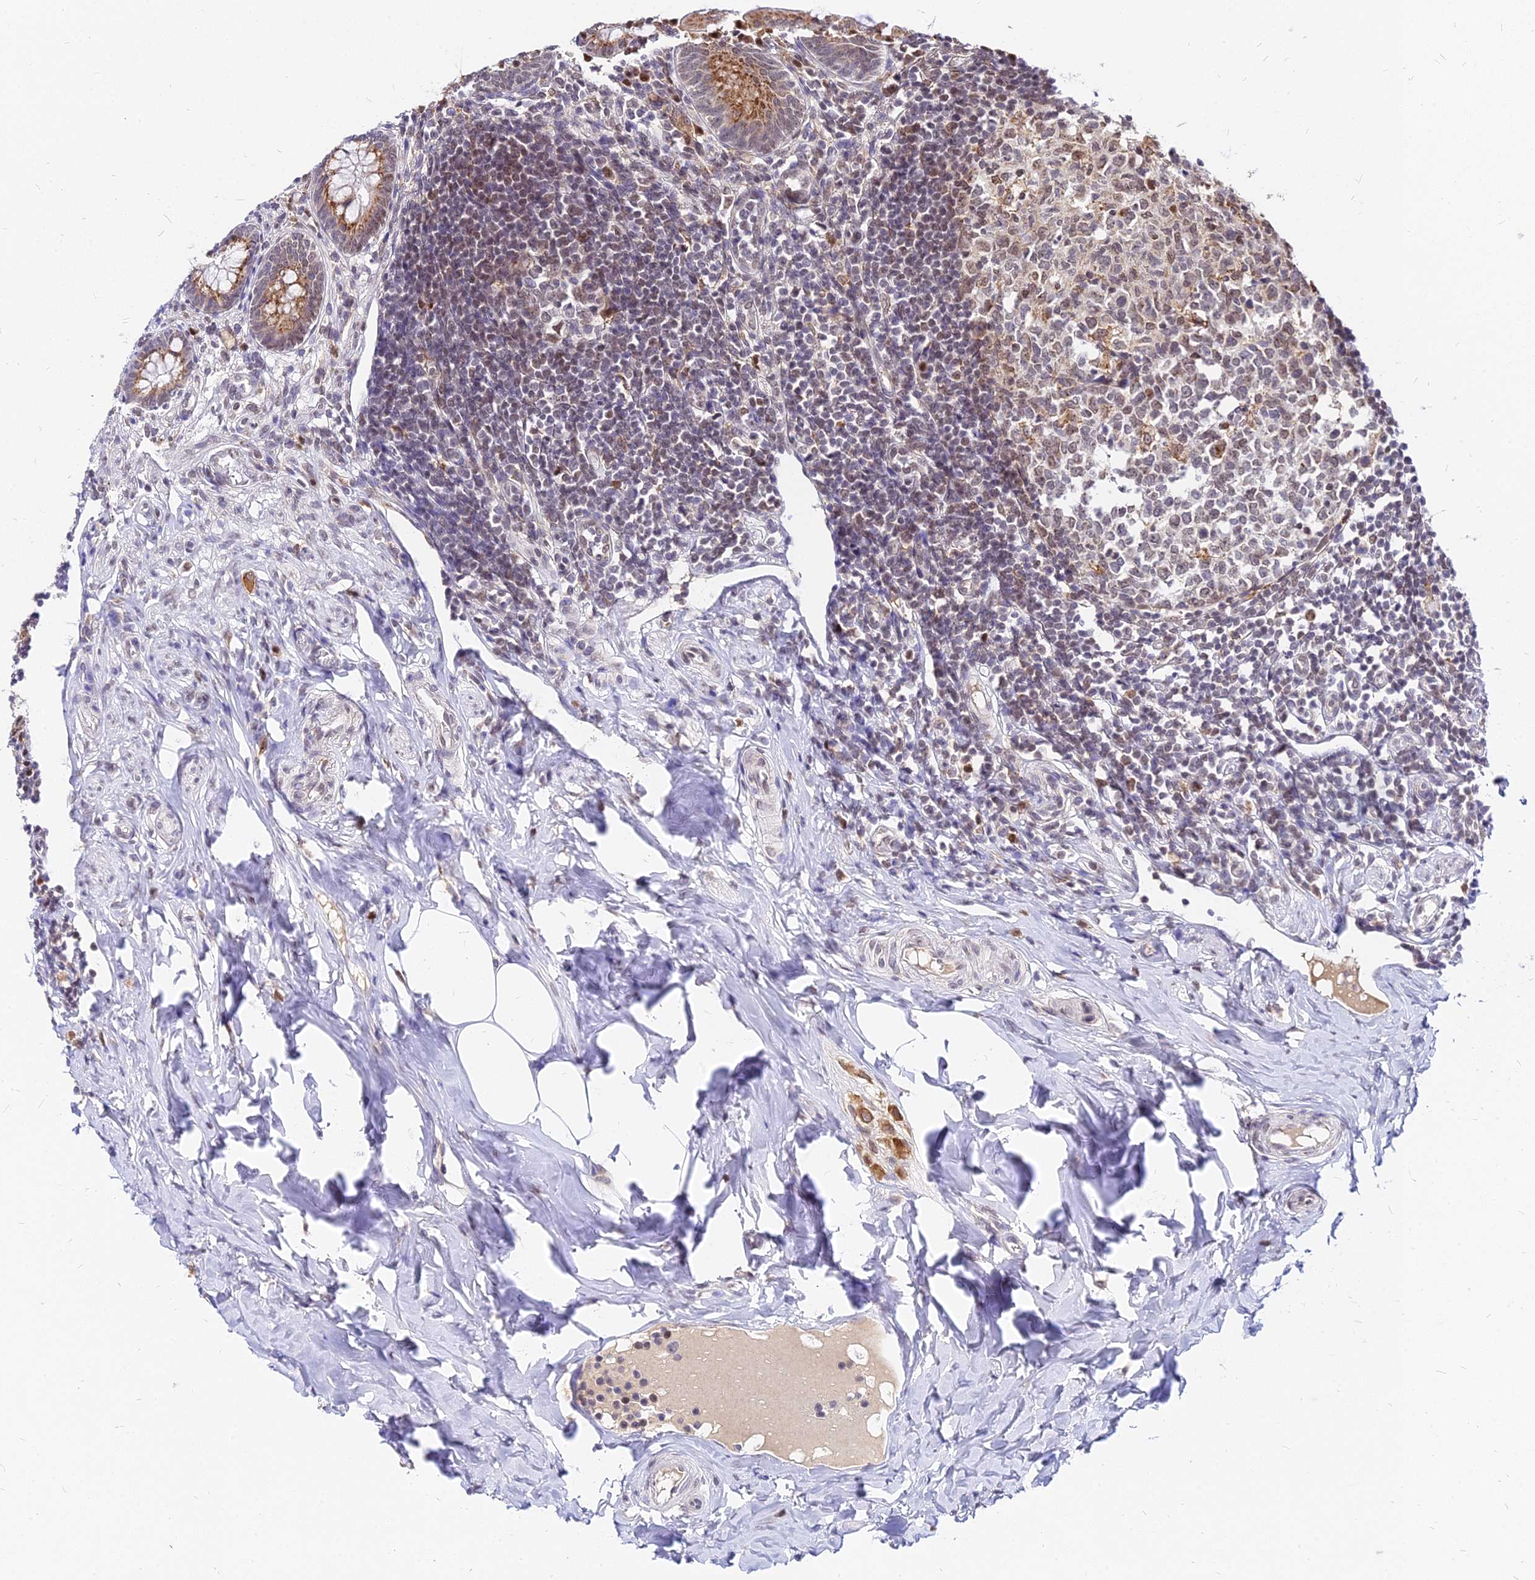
{"staining": {"intensity": "moderate", "quantity": ">75%", "location": "cytoplasmic/membranous"}, "tissue": "appendix", "cell_type": "Glandular cells", "image_type": "normal", "snomed": [{"axis": "morphology", "description": "Normal tissue, NOS"}, {"axis": "topography", "description": "Appendix"}], "caption": "Moderate cytoplasmic/membranous protein expression is present in about >75% of glandular cells in appendix.", "gene": "RNF121", "patient": {"sex": "female", "age": 33}}